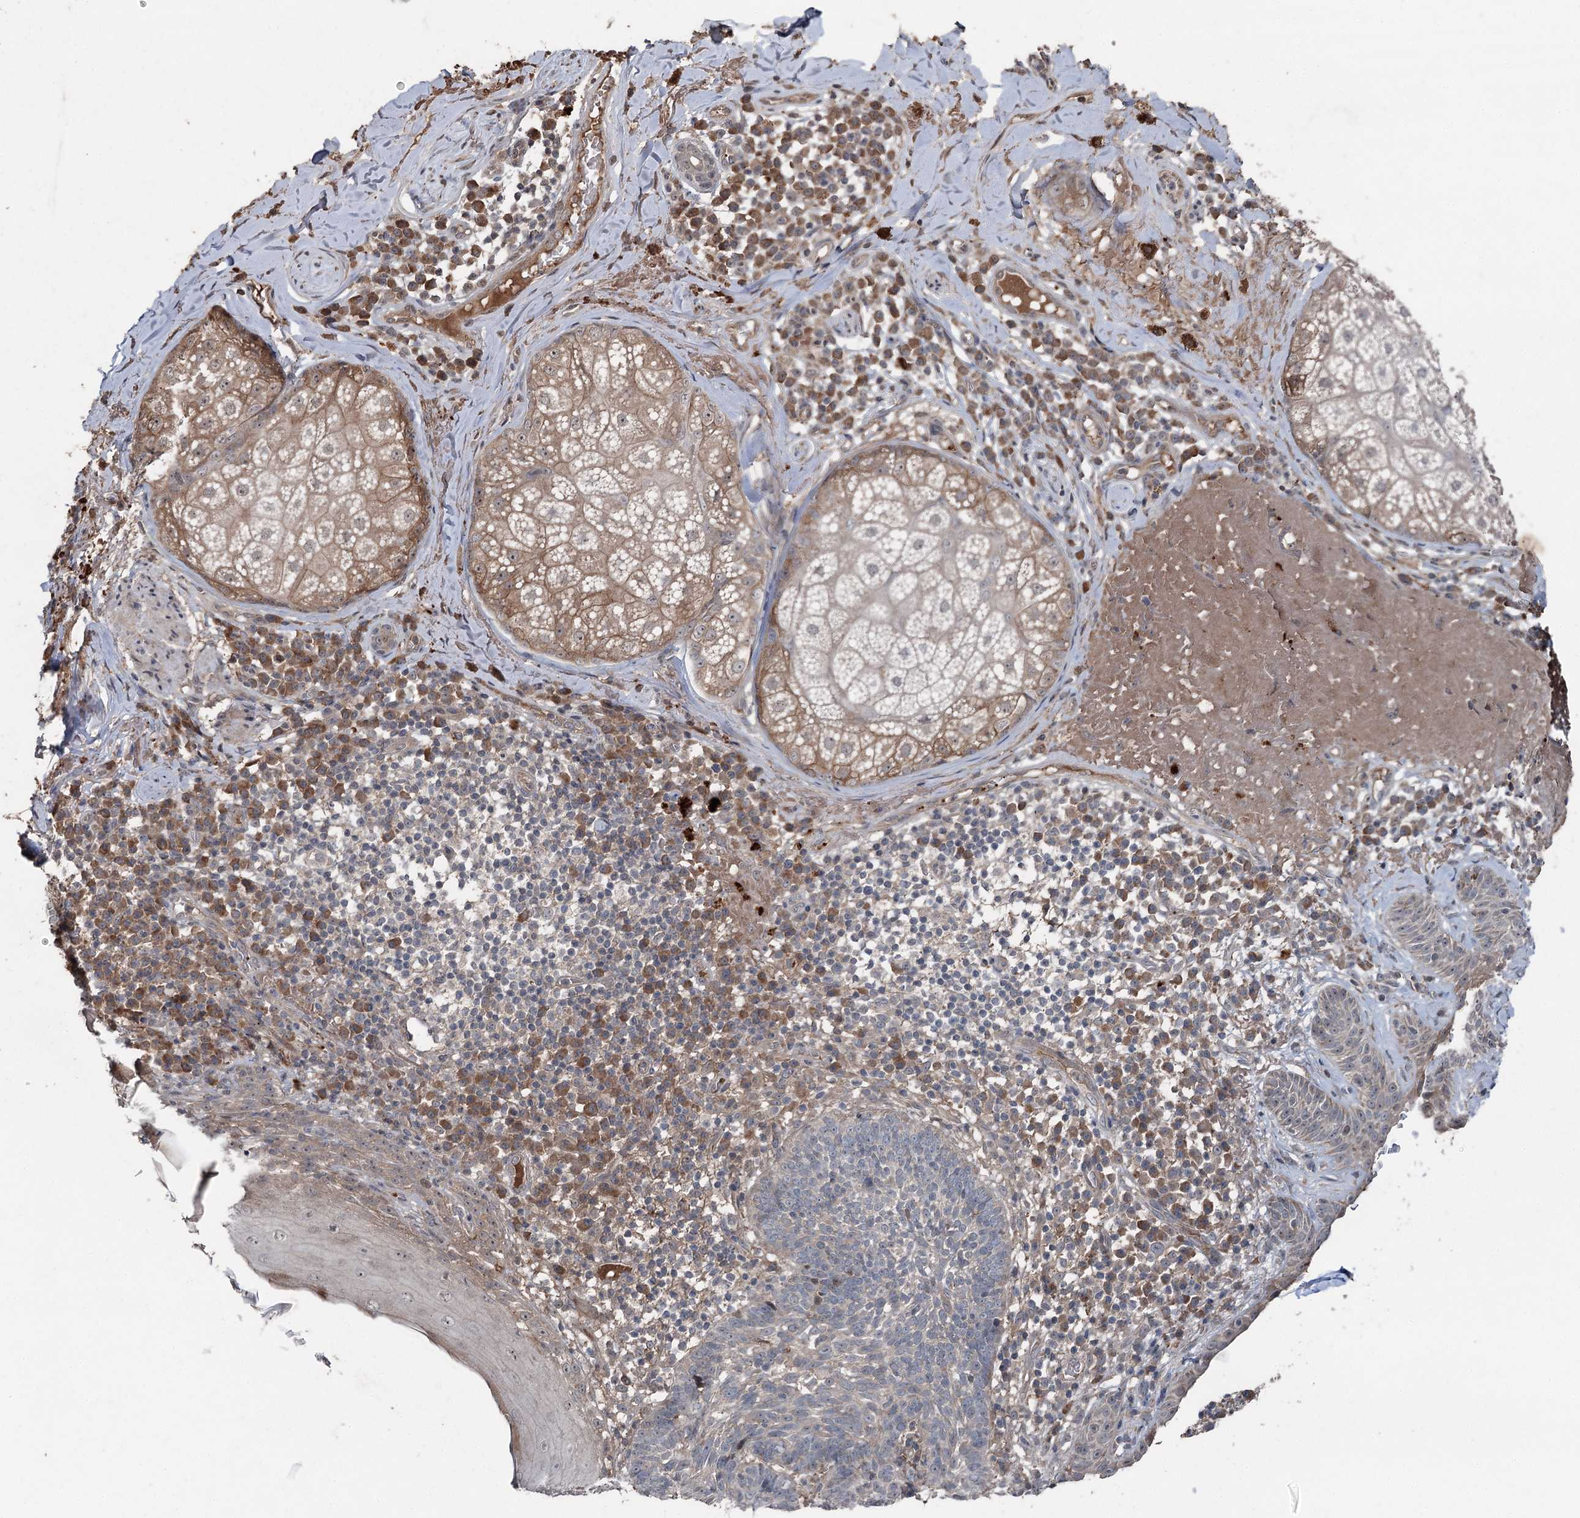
{"staining": {"intensity": "negative", "quantity": "none", "location": "none"}, "tissue": "skin cancer", "cell_type": "Tumor cells", "image_type": "cancer", "snomed": [{"axis": "morphology", "description": "Basal cell carcinoma"}, {"axis": "topography", "description": "Skin"}], "caption": "This is an immunohistochemistry (IHC) photomicrograph of skin cancer (basal cell carcinoma). There is no positivity in tumor cells.", "gene": "MAPK8IP2", "patient": {"sex": "male", "age": 88}}